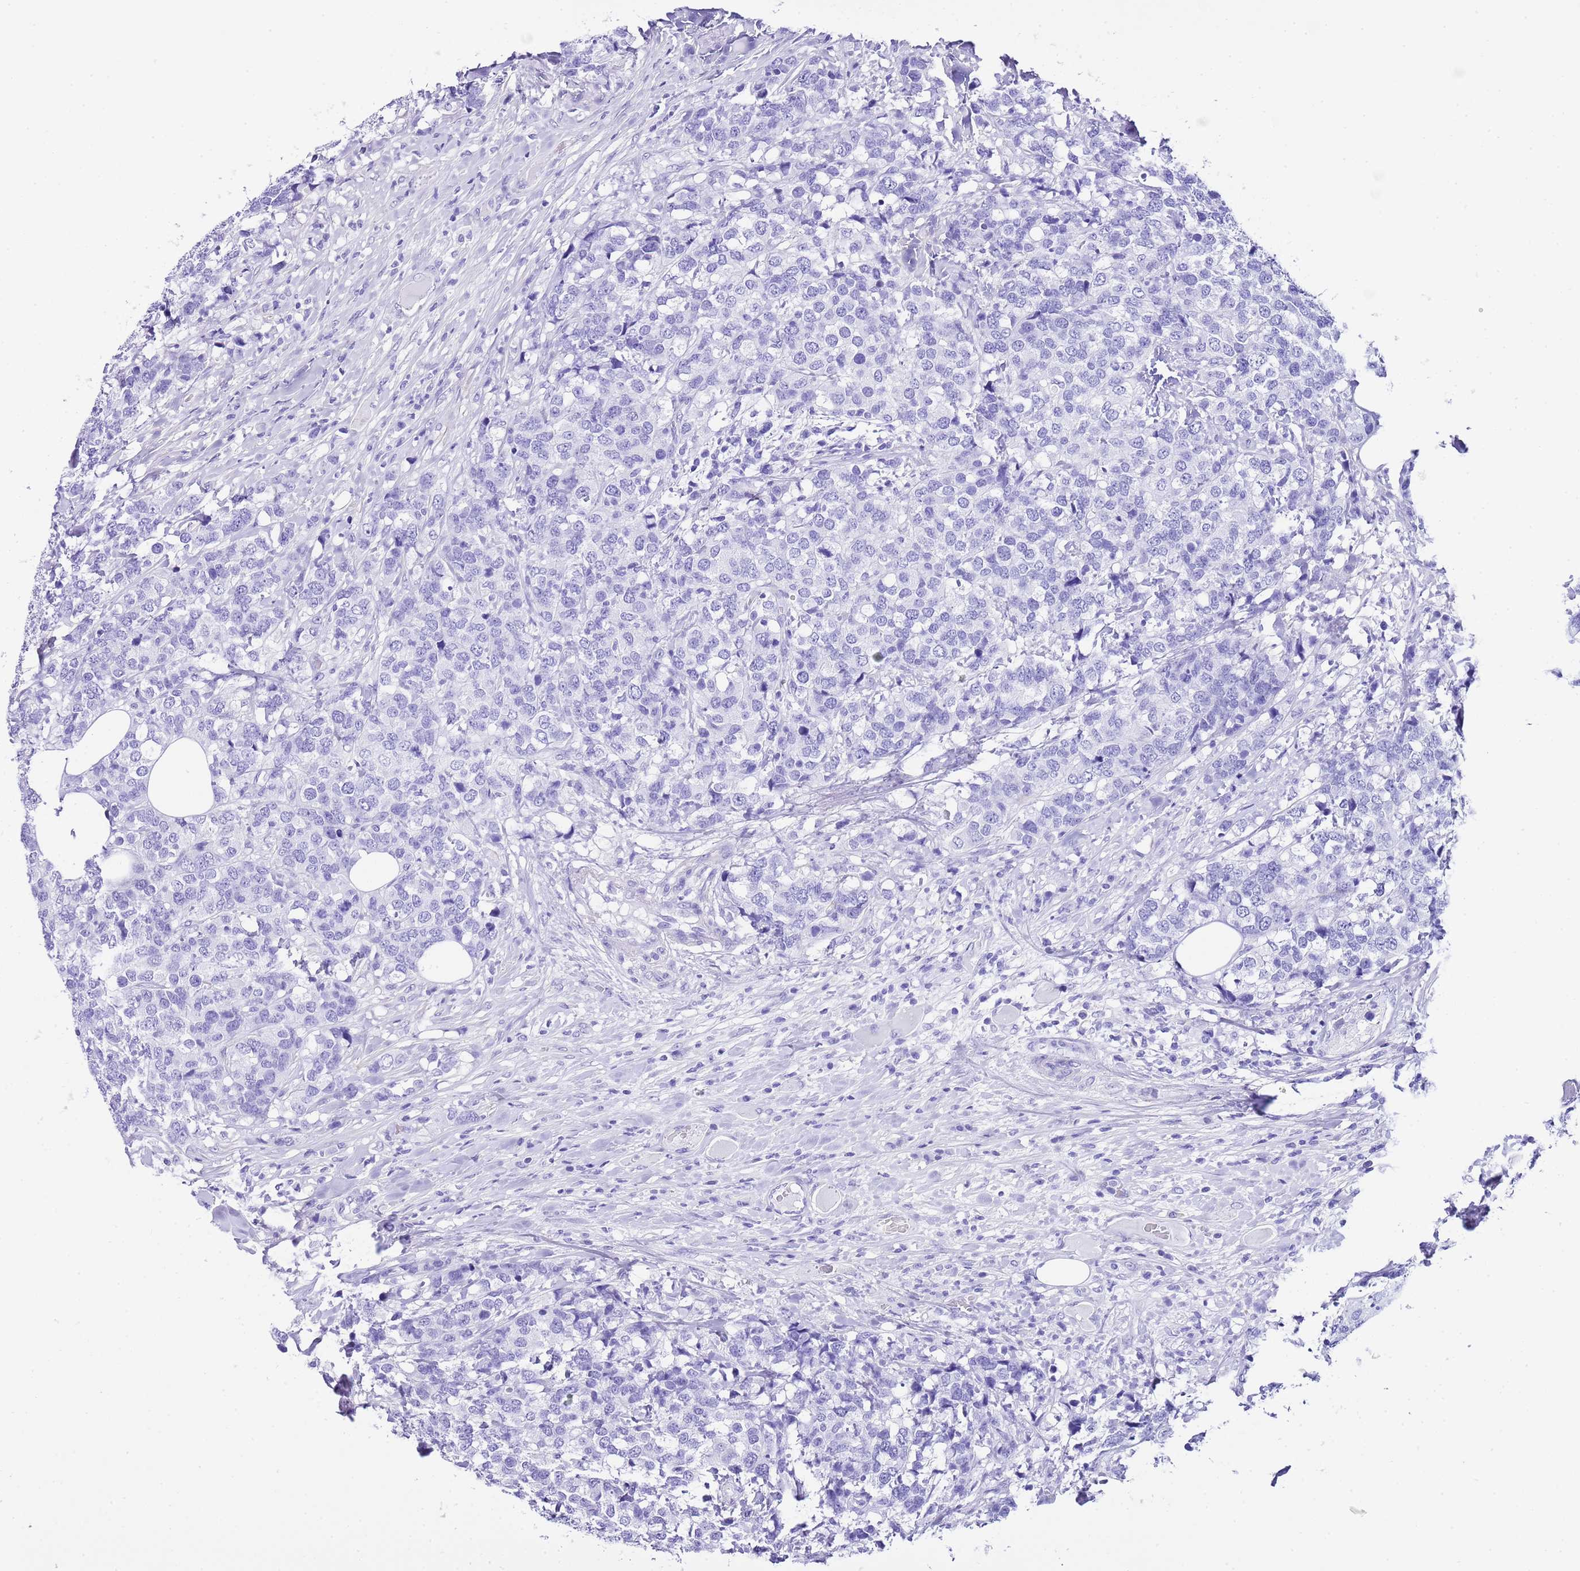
{"staining": {"intensity": "negative", "quantity": "none", "location": "none"}, "tissue": "breast cancer", "cell_type": "Tumor cells", "image_type": "cancer", "snomed": [{"axis": "morphology", "description": "Lobular carcinoma"}, {"axis": "topography", "description": "Breast"}], "caption": "The image displays no significant expression in tumor cells of lobular carcinoma (breast). (Stains: DAB IHC with hematoxylin counter stain, Microscopy: brightfield microscopy at high magnification).", "gene": "KCNC1", "patient": {"sex": "female", "age": 59}}